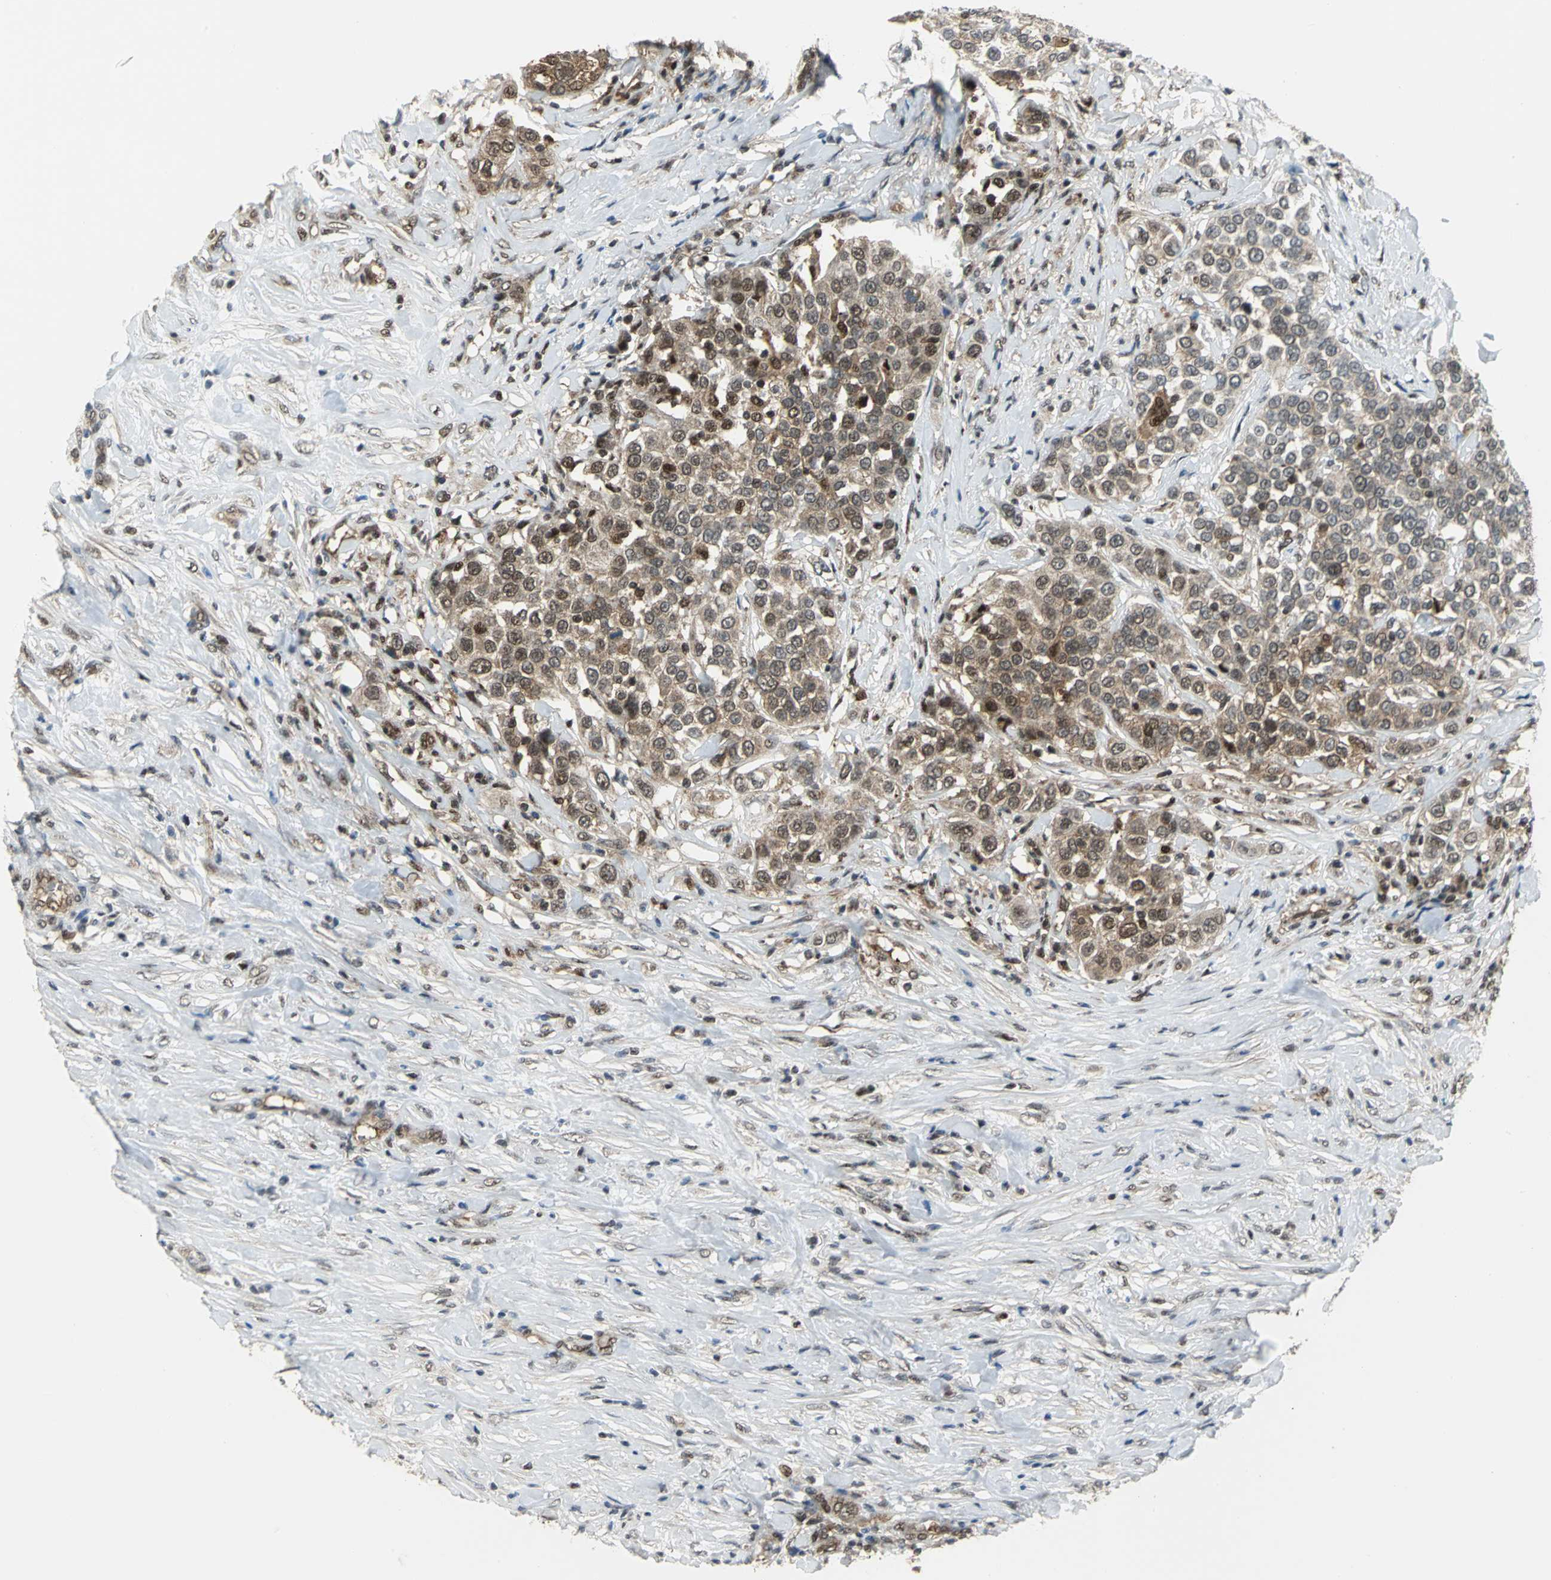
{"staining": {"intensity": "moderate", "quantity": "25%-75%", "location": "cytoplasmic/membranous,nuclear"}, "tissue": "urothelial cancer", "cell_type": "Tumor cells", "image_type": "cancer", "snomed": [{"axis": "morphology", "description": "Urothelial carcinoma, High grade"}, {"axis": "topography", "description": "Urinary bladder"}], "caption": "A histopathology image showing moderate cytoplasmic/membranous and nuclear positivity in about 25%-75% of tumor cells in high-grade urothelial carcinoma, as visualized by brown immunohistochemical staining.", "gene": "PSMA4", "patient": {"sex": "female", "age": 80}}